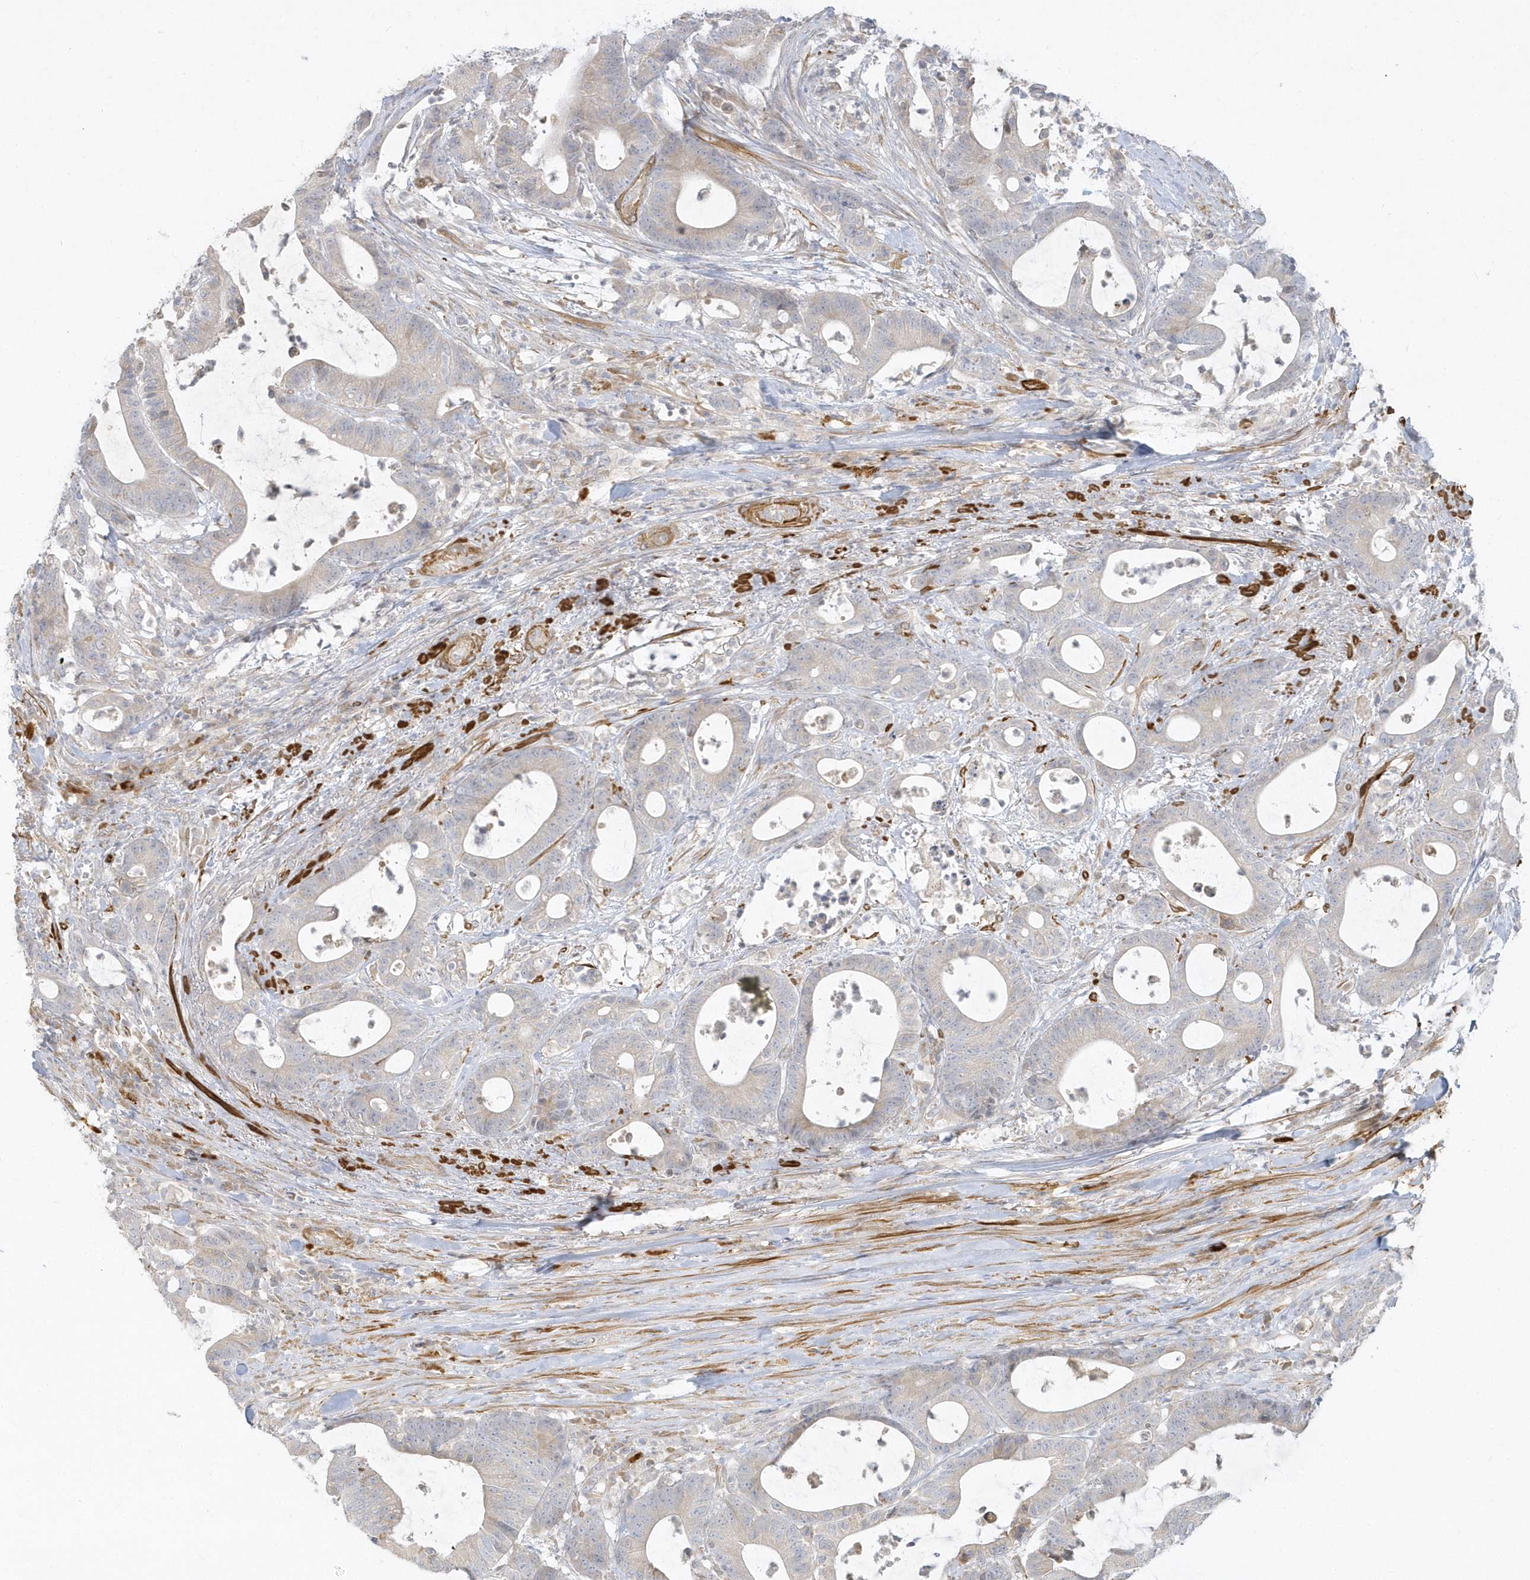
{"staining": {"intensity": "negative", "quantity": "none", "location": "none"}, "tissue": "colorectal cancer", "cell_type": "Tumor cells", "image_type": "cancer", "snomed": [{"axis": "morphology", "description": "Adenocarcinoma, NOS"}, {"axis": "topography", "description": "Colon"}], "caption": "Image shows no significant protein expression in tumor cells of colorectal cancer (adenocarcinoma).", "gene": "THADA", "patient": {"sex": "female", "age": 84}}